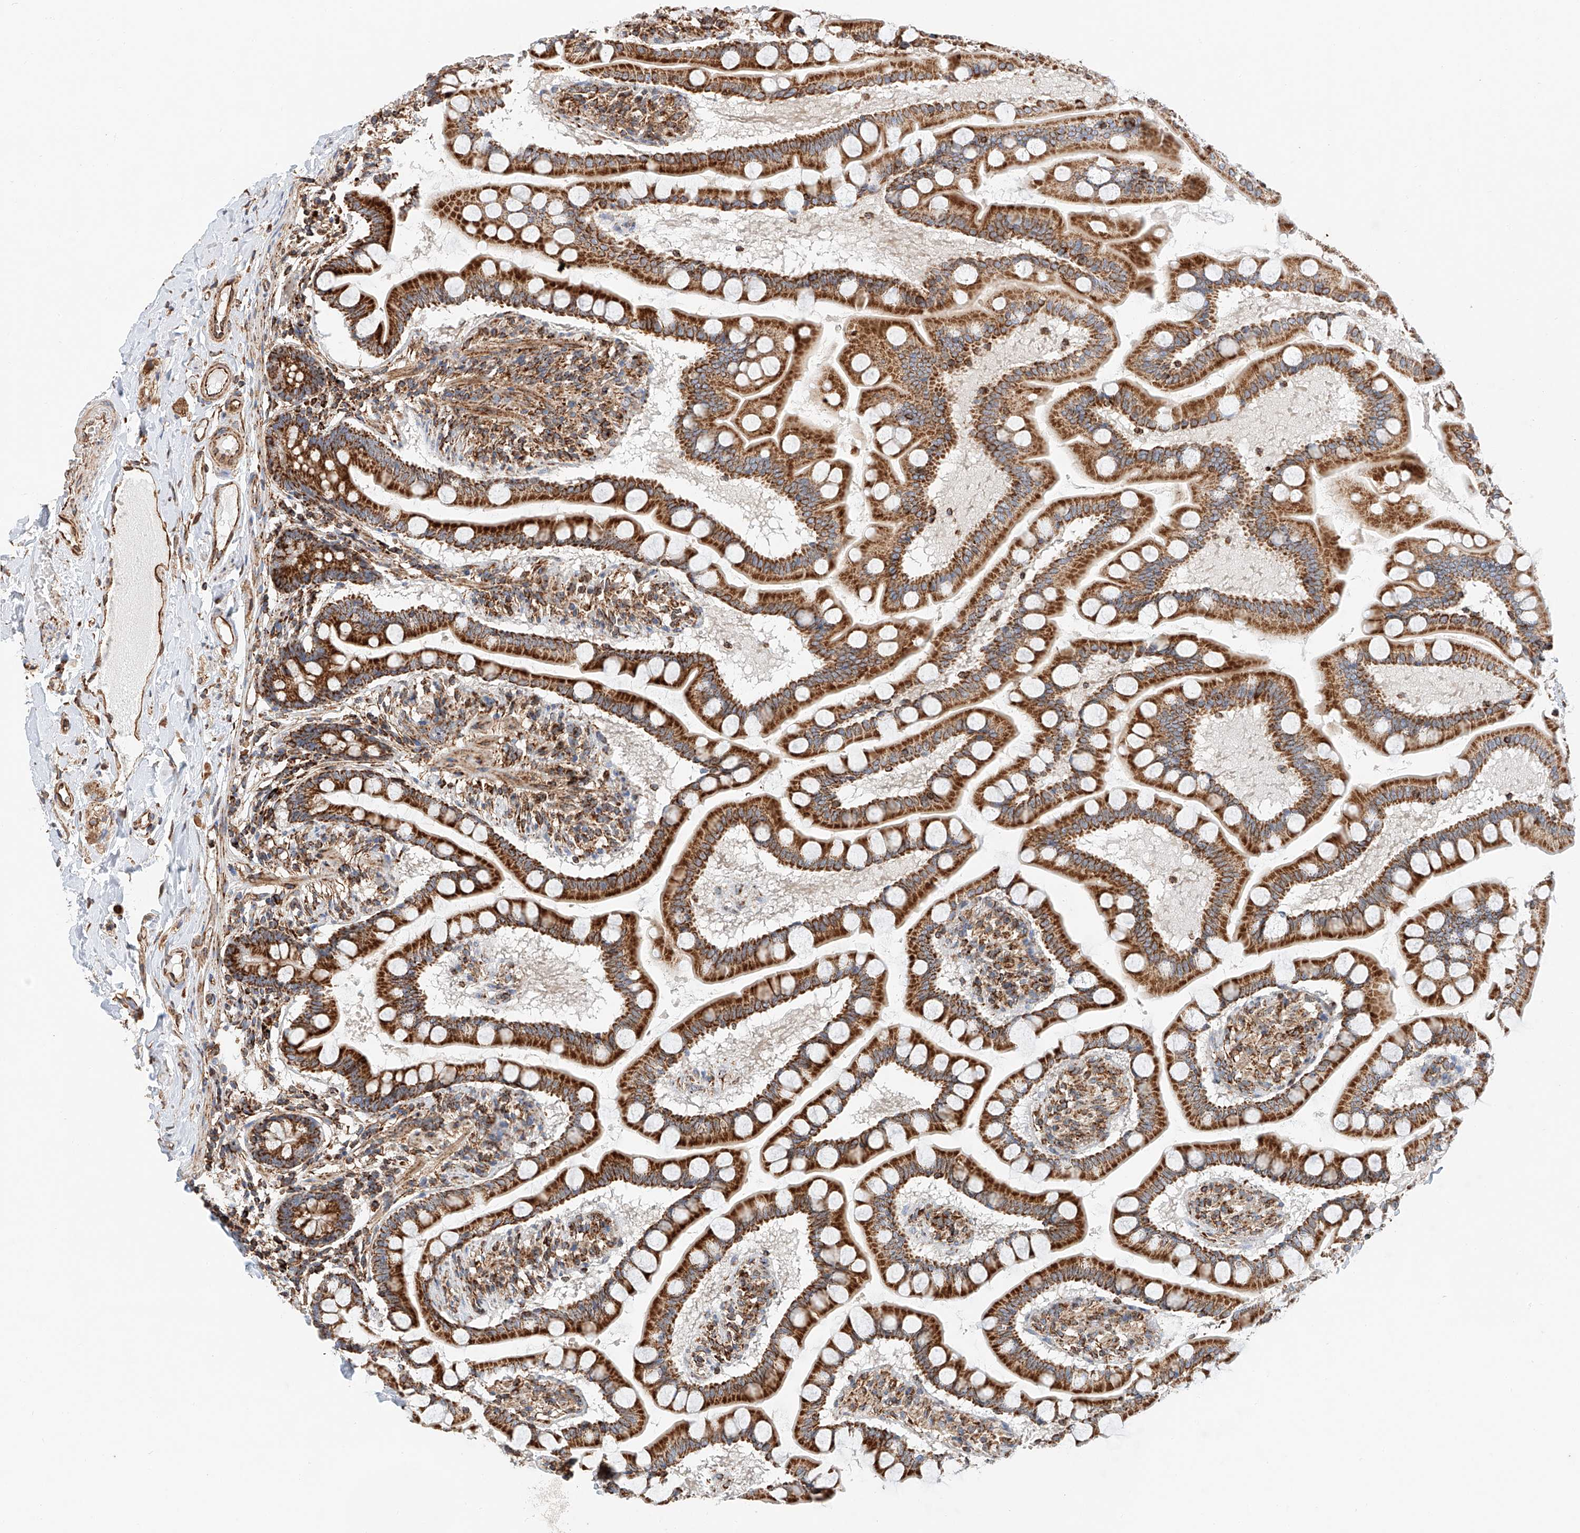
{"staining": {"intensity": "strong", "quantity": ">75%", "location": "cytoplasmic/membranous"}, "tissue": "small intestine", "cell_type": "Glandular cells", "image_type": "normal", "snomed": [{"axis": "morphology", "description": "Normal tissue, NOS"}, {"axis": "topography", "description": "Small intestine"}], "caption": "Immunohistochemistry (IHC) (DAB (3,3'-diaminobenzidine)) staining of unremarkable small intestine demonstrates strong cytoplasmic/membranous protein staining in approximately >75% of glandular cells. (DAB (3,3'-diaminobenzidine) = brown stain, brightfield microscopy at high magnification).", "gene": "NDUFV3", "patient": {"sex": "male", "age": 41}}